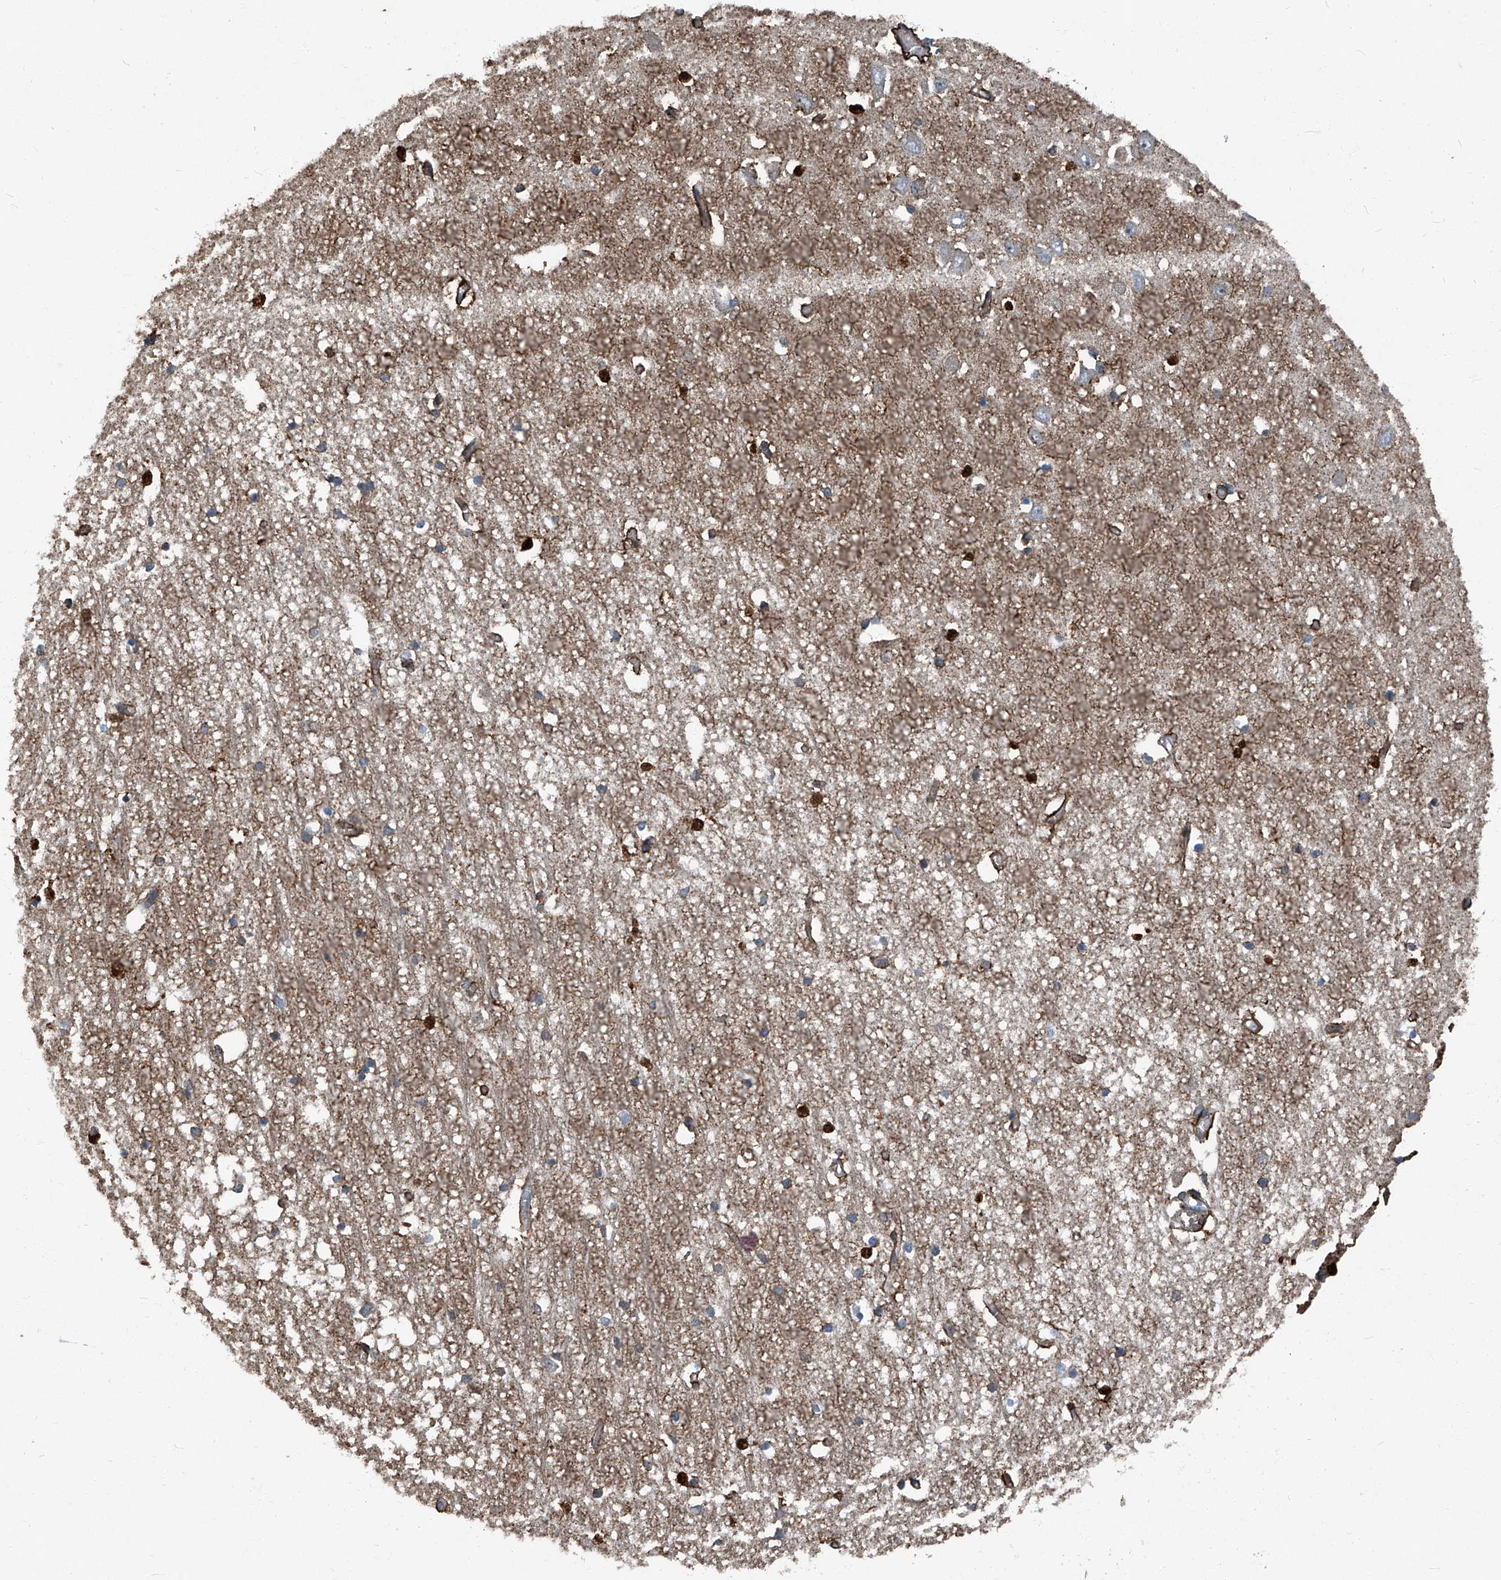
{"staining": {"intensity": "strong", "quantity": "25%-75%", "location": "cytoplasmic/membranous,nuclear"}, "tissue": "hippocampus", "cell_type": "Glial cells", "image_type": "normal", "snomed": [{"axis": "morphology", "description": "Normal tissue, NOS"}, {"axis": "topography", "description": "Hippocampus"}], "caption": "Strong cytoplasmic/membranous,nuclear protein staining is identified in about 25%-75% of glial cells in hippocampus.", "gene": "SEPTIN7", "patient": {"sex": "male", "age": 70}}